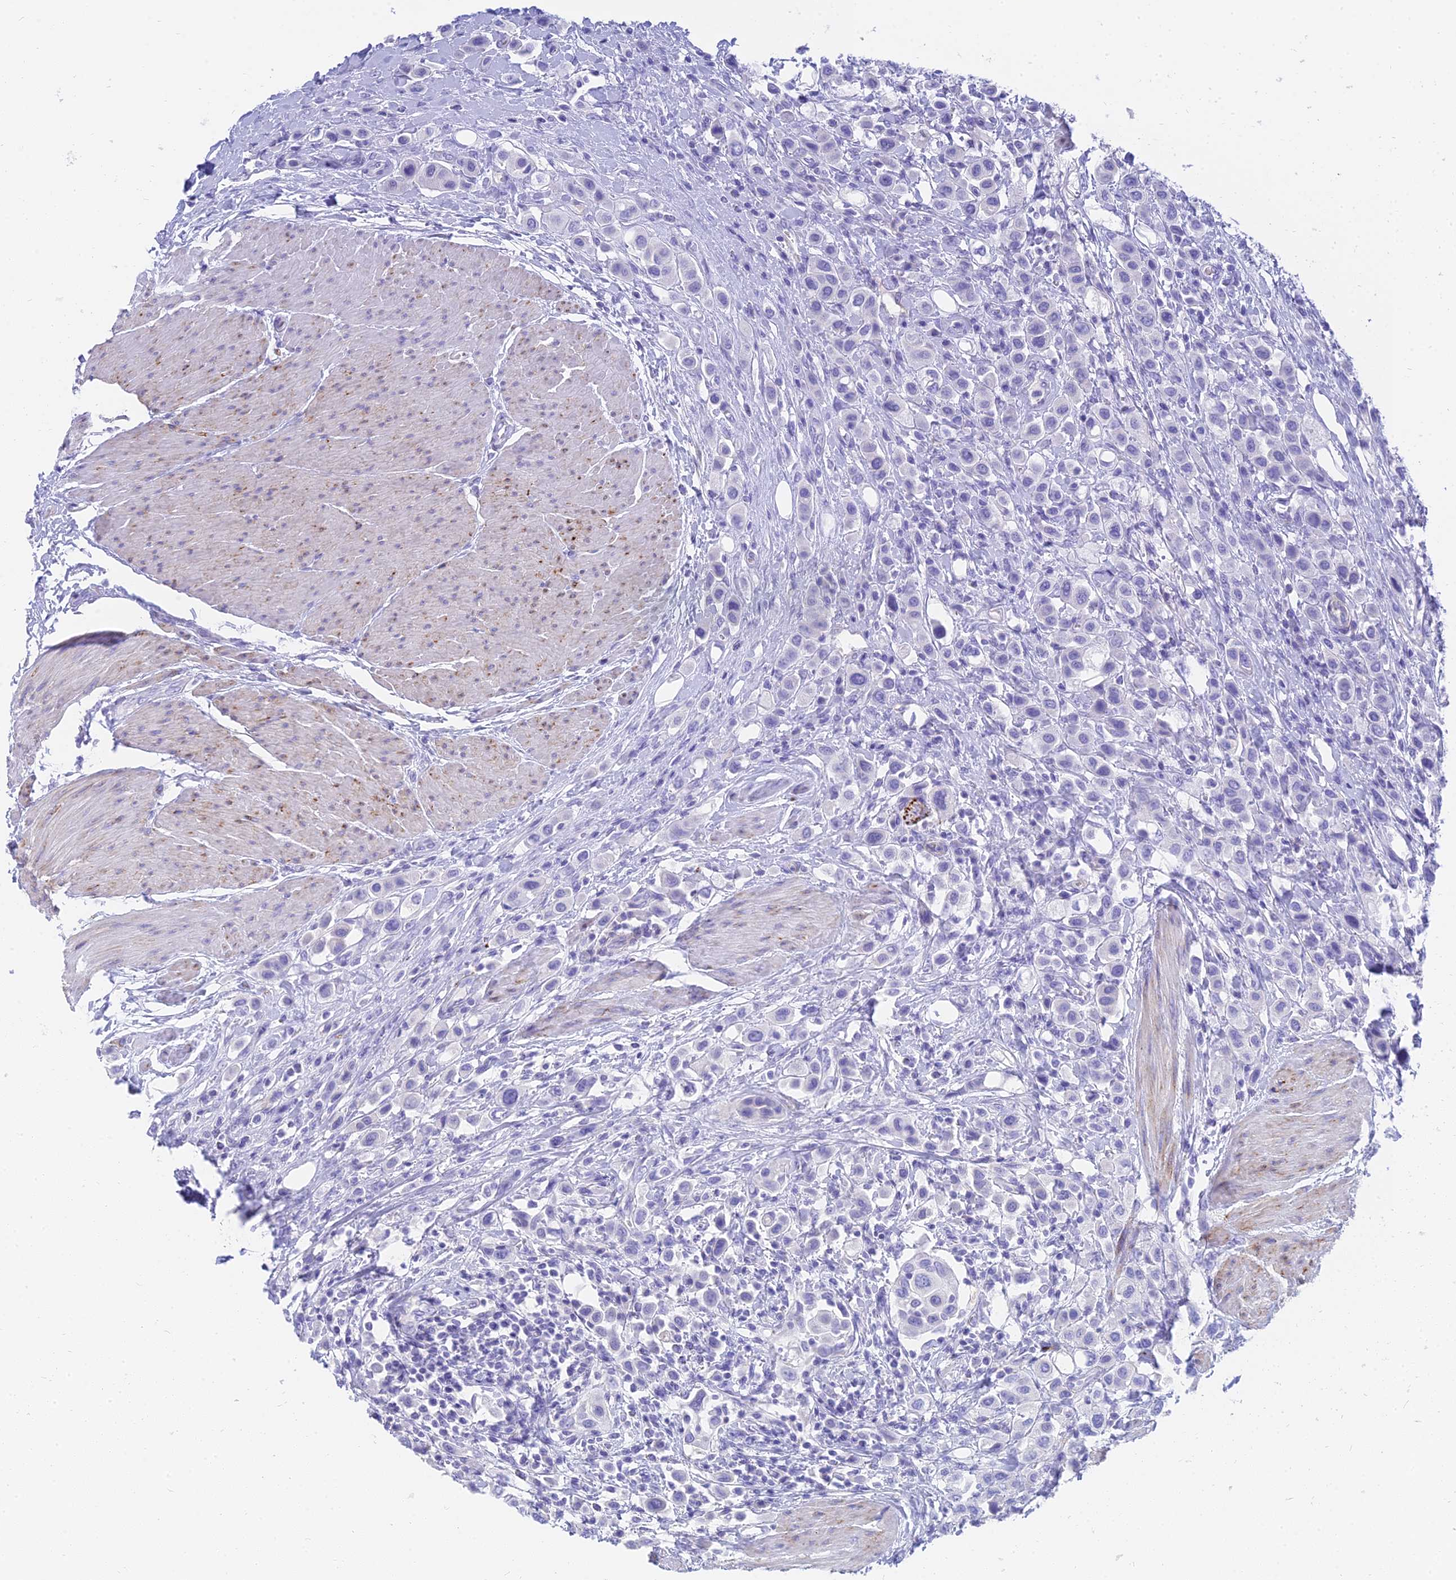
{"staining": {"intensity": "negative", "quantity": "none", "location": "none"}, "tissue": "urothelial cancer", "cell_type": "Tumor cells", "image_type": "cancer", "snomed": [{"axis": "morphology", "description": "Urothelial carcinoma, High grade"}, {"axis": "topography", "description": "Urinary bladder"}], "caption": "Tumor cells show no significant staining in urothelial carcinoma (high-grade).", "gene": "SLC36A2", "patient": {"sex": "male", "age": 50}}